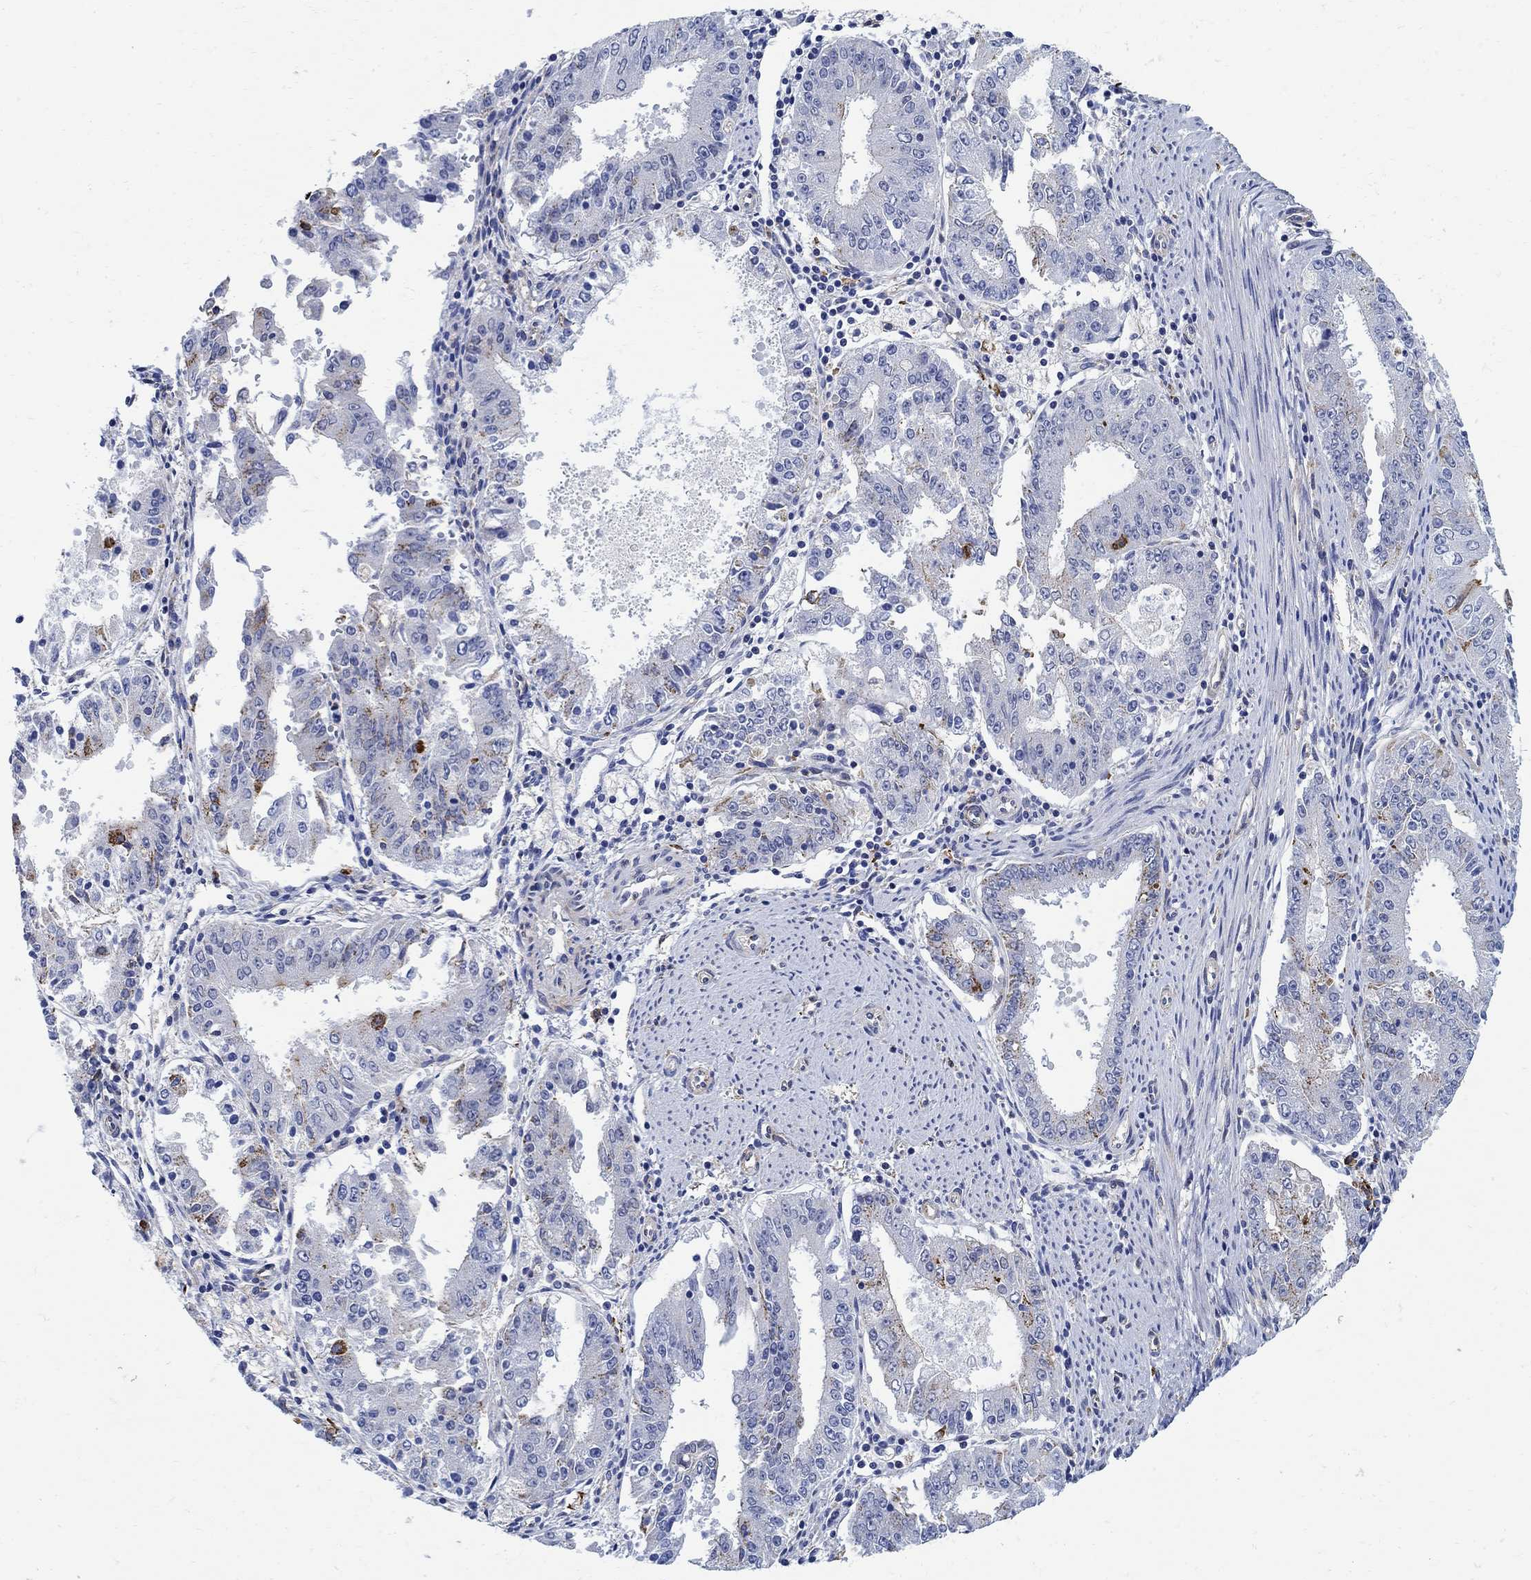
{"staining": {"intensity": "strong", "quantity": "<25%", "location": "cytoplasmic/membranous"}, "tissue": "ovarian cancer", "cell_type": "Tumor cells", "image_type": "cancer", "snomed": [{"axis": "morphology", "description": "Carcinoma, endometroid"}, {"axis": "topography", "description": "Ovary"}], "caption": "A histopathology image of ovarian endometroid carcinoma stained for a protein exhibits strong cytoplasmic/membranous brown staining in tumor cells. Immunohistochemistry (ihc) stains the protein of interest in brown and the nuclei are stained blue.", "gene": "PHF21B", "patient": {"sex": "female", "age": 42}}